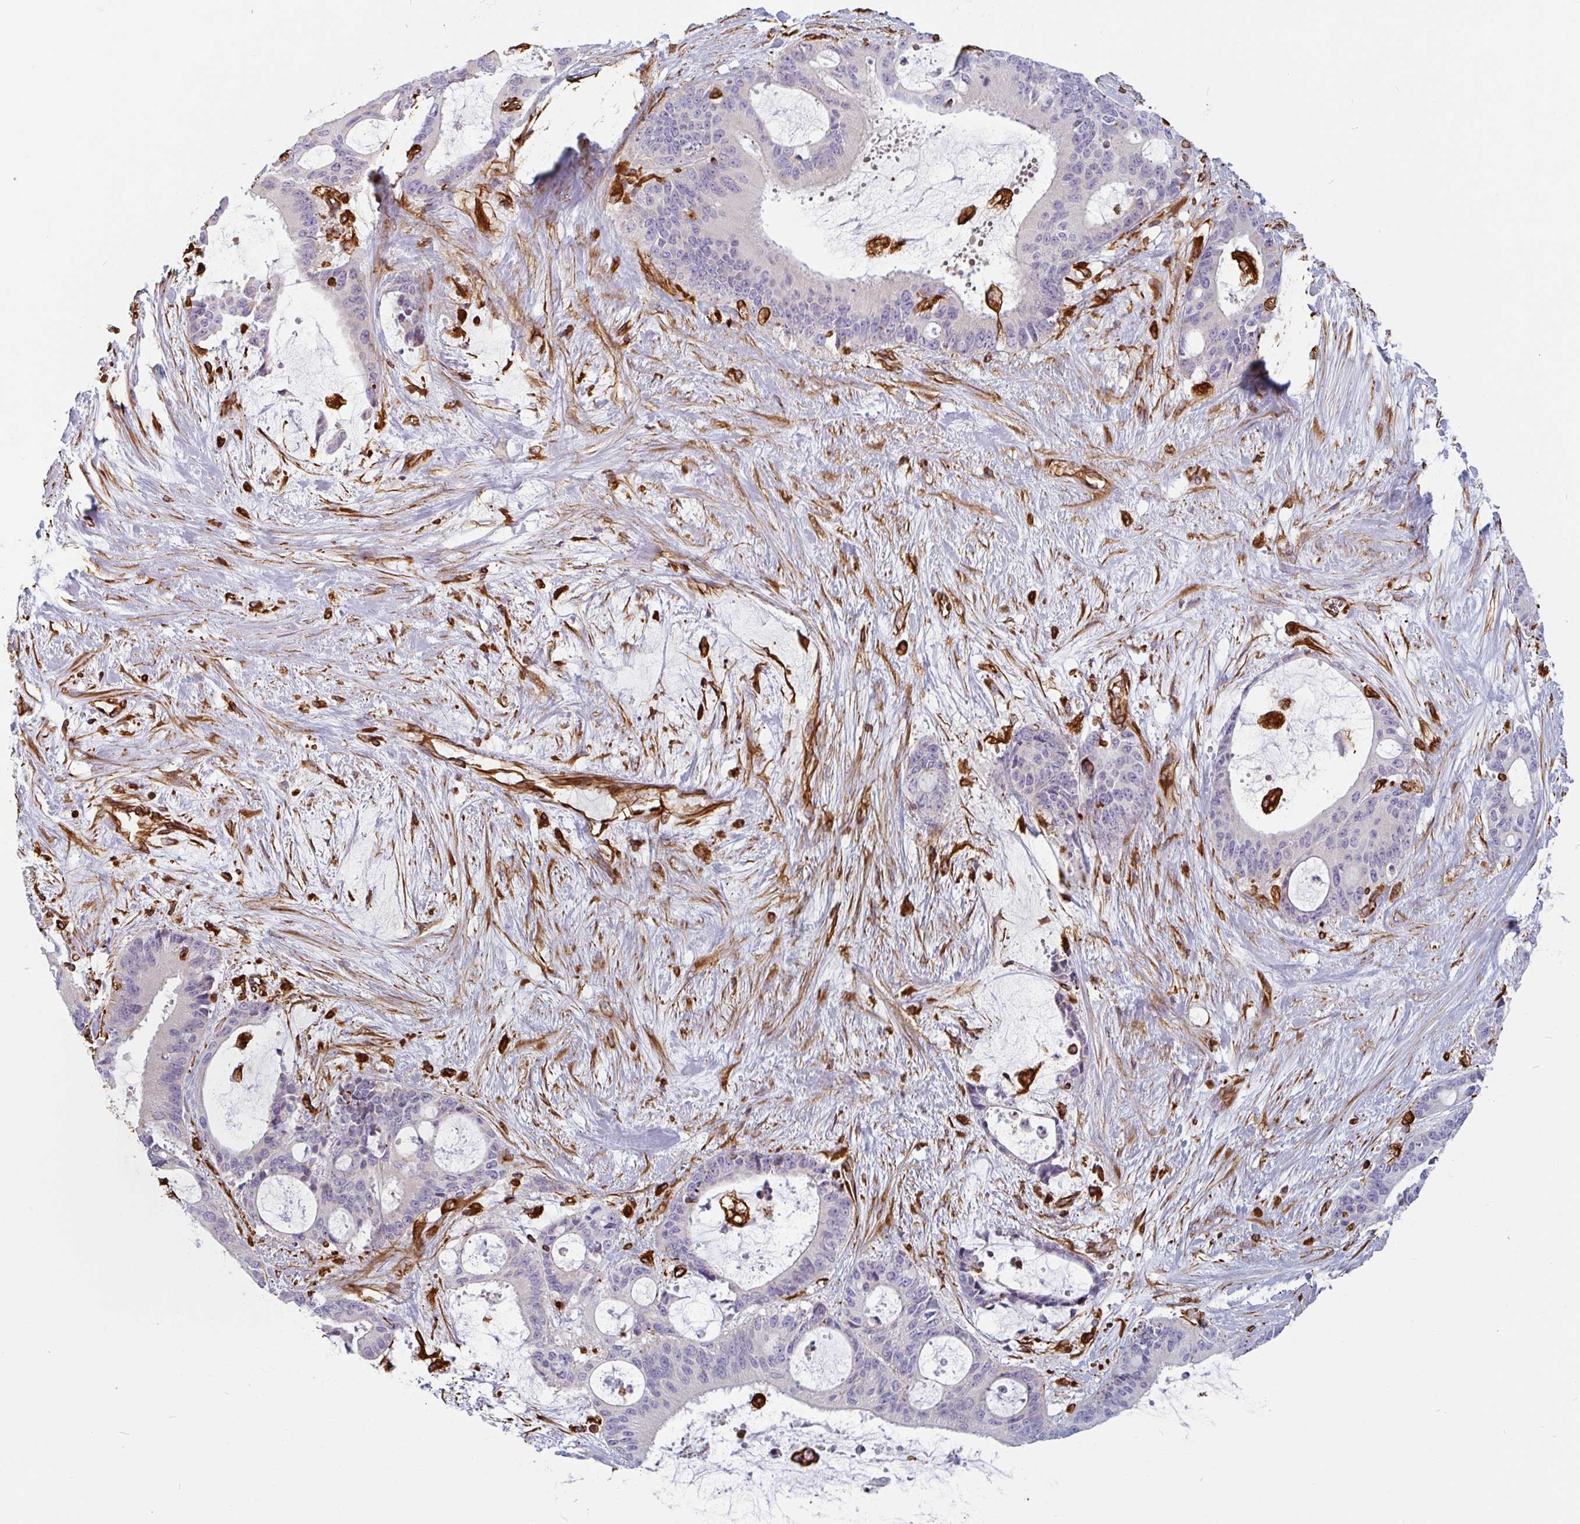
{"staining": {"intensity": "negative", "quantity": "none", "location": "none"}, "tissue": "liver cancer", "cell_type": "Tumor cells", "image_type": "cancer", "snomed": [{"axis": "morphology", "description": "Normal tissue, NOS"}, {"axis": "morphology", "description": "Cholangiocarcinoma"}, {"axis": "topography", "description": "Liver"}, {"axis": "topography", "description": "Peripheral nerve tissue"}], "caption": "This histopathology image is of cholangiocarcinoma (liver) stained with IHC to label a protein in brown with the nuclei are counter-stained blue. There is no positivity in tumor cells. The staining is performed using DAB (3,3'-diaminobenzidine) brown chromogen with nuclei counter-stained in using hematoxylin.", "gene": "PPFIA1", "patient": {"sex": "female", "age": 73}}